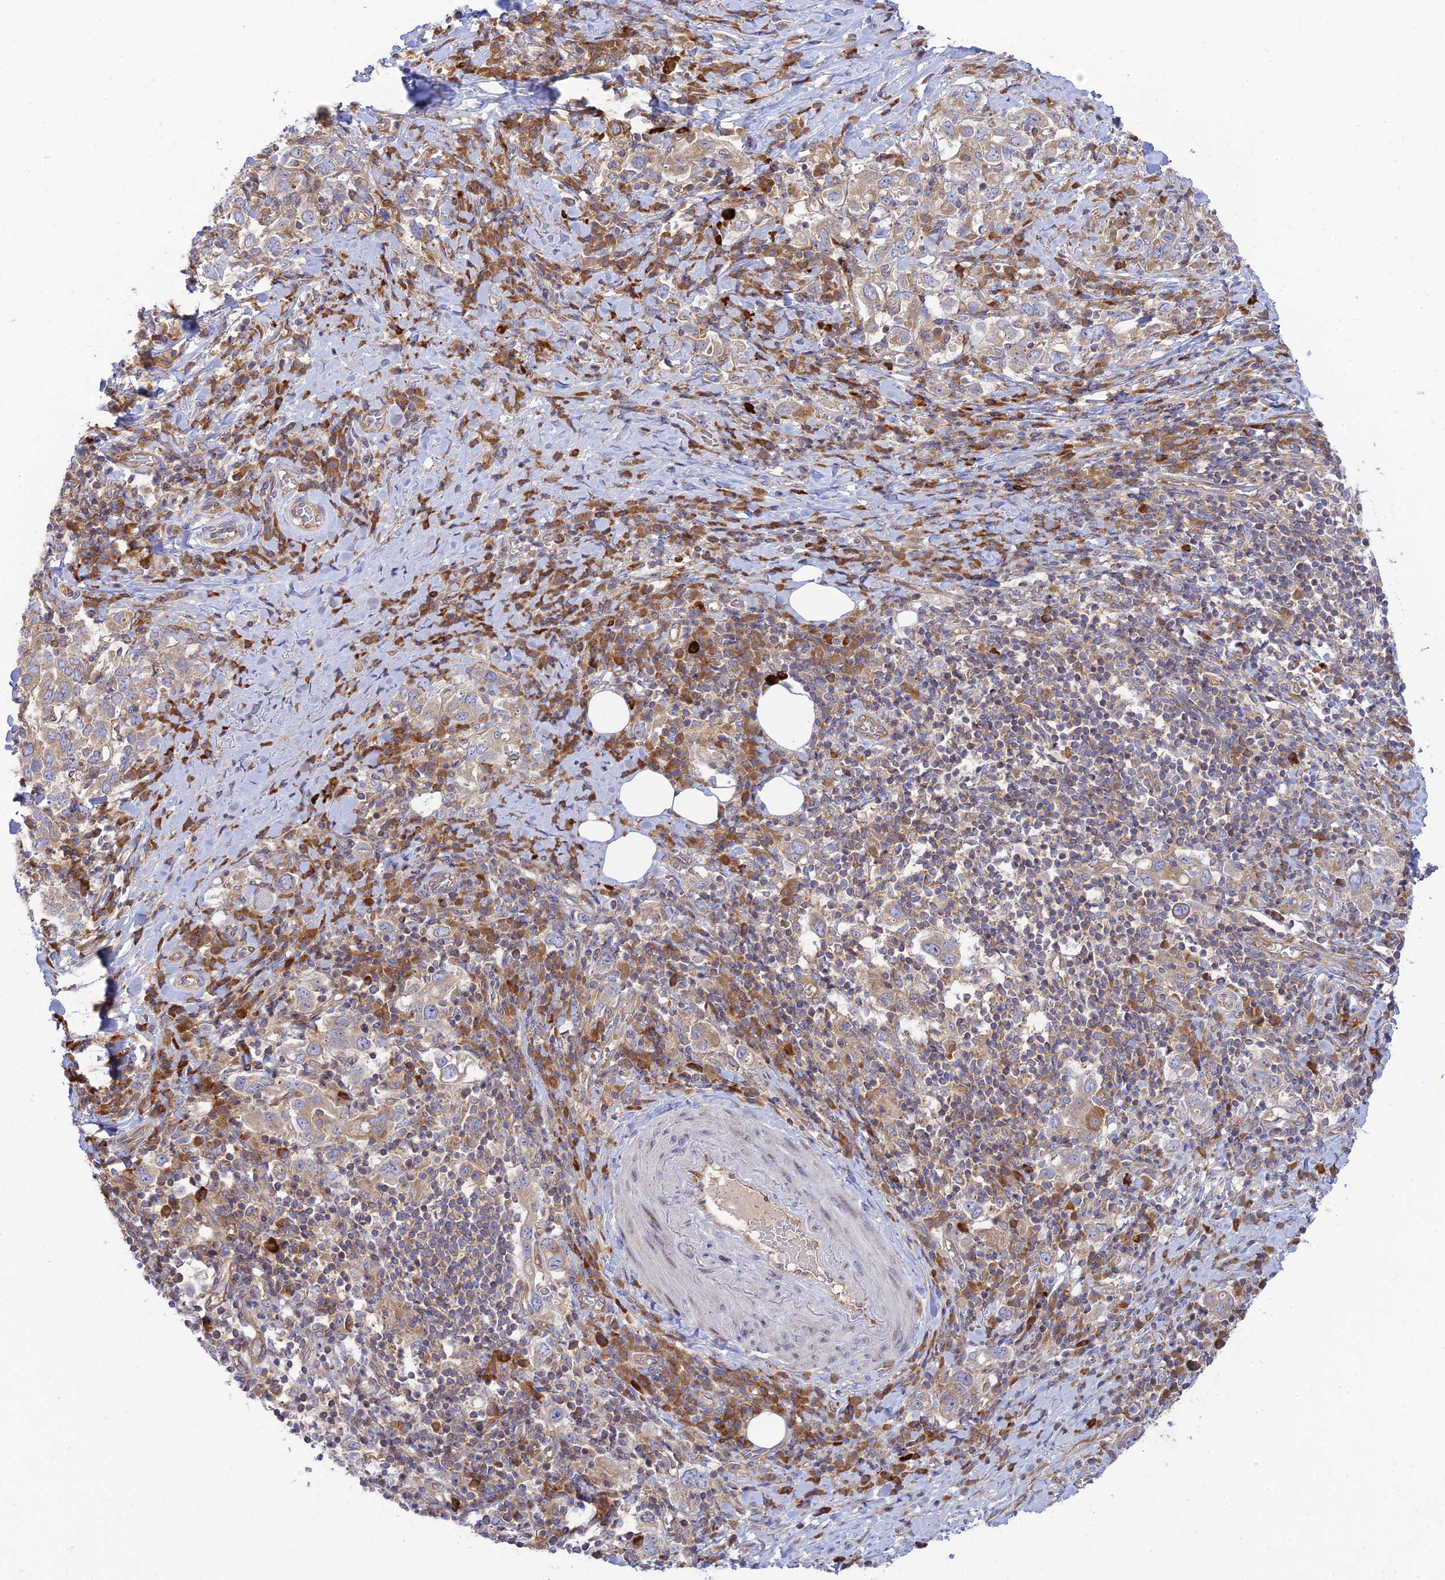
{"staining": {"intensity": "weak", "quantity": ">75%", "location": "cytoplasmic/membranous"}, "tissue": "stomach cancer", "cell_type": "Tumor cells", "image_type": "cancer", "snomed": [{"axis": "morphology", "description": "Adenocarcinoma, NOS"}, {"axis": "topography", "description": "Stomach, upper"}, {"axis": "topography", "description": "Stomach"}], "caption": "A micrograph showing weak cytoplasmic/membranous expression in about >75% of tumor cells in stomach cancer, as visualized by brown immunohistochemical staining.", "gene": "PIMREG", "patient": {"sex": "male", "age": 62}}